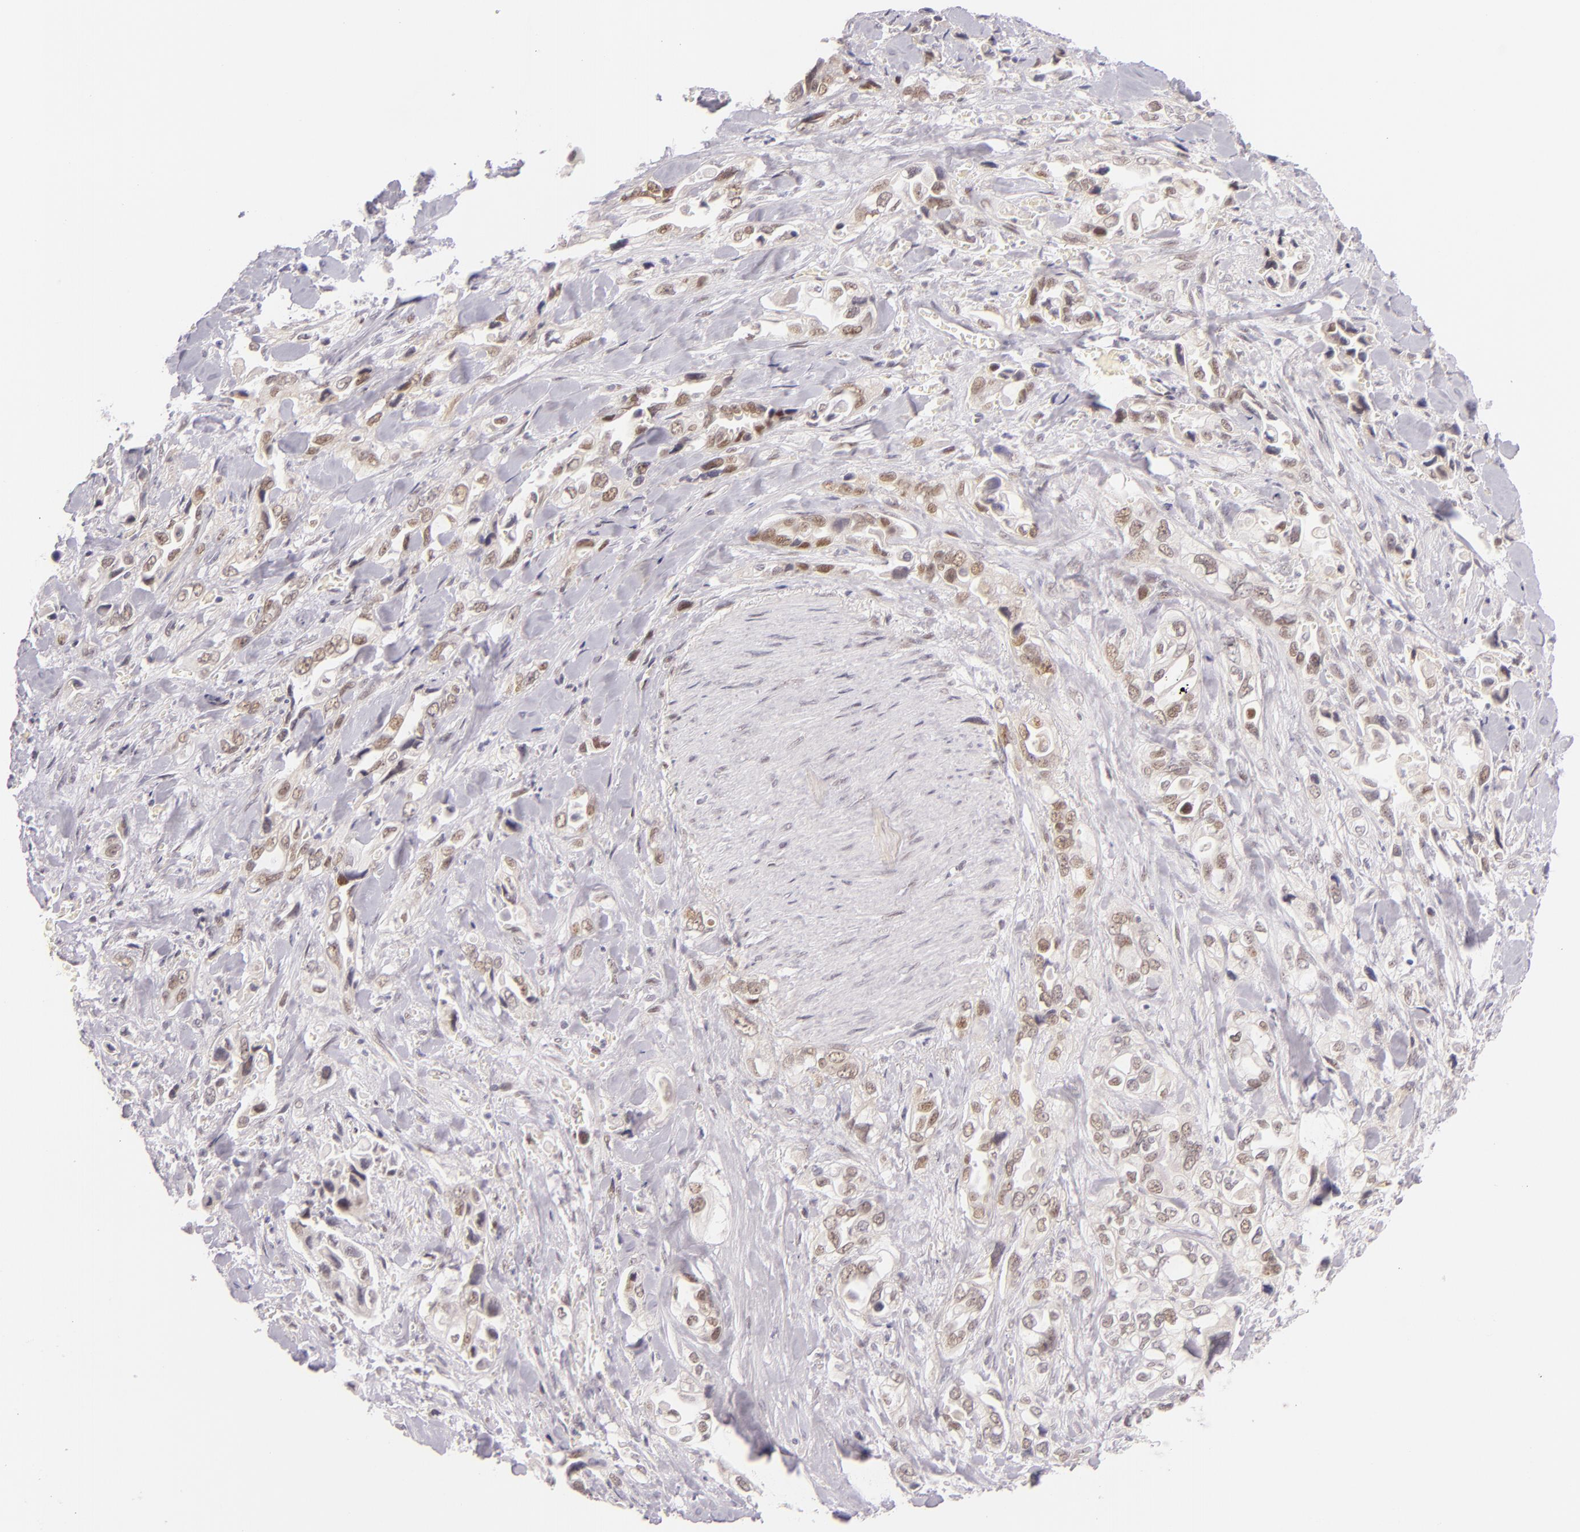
{"staining": {"intensity": "weak", "quantity": "25%-75%", "location": "cytoplasmic/membranous,nuclear"}, "tissue": "pancreatic cancer", "cell_type": "Tumor cells", "image_type": "cancer", "snomed": [{"axis": "morphology", "description": "Adenocarcinoma, NOS"}, {"axis": "topography", "description": "Pancreas"}], "caption": "Protein staining displays weak cytoplasmic/membranous and nuclear staining in about 25%-75% of tumor cells in pancreatic adenocarcinoma.", "gene": "BCL3", "patient": {"sex": "male", "age": 69}}